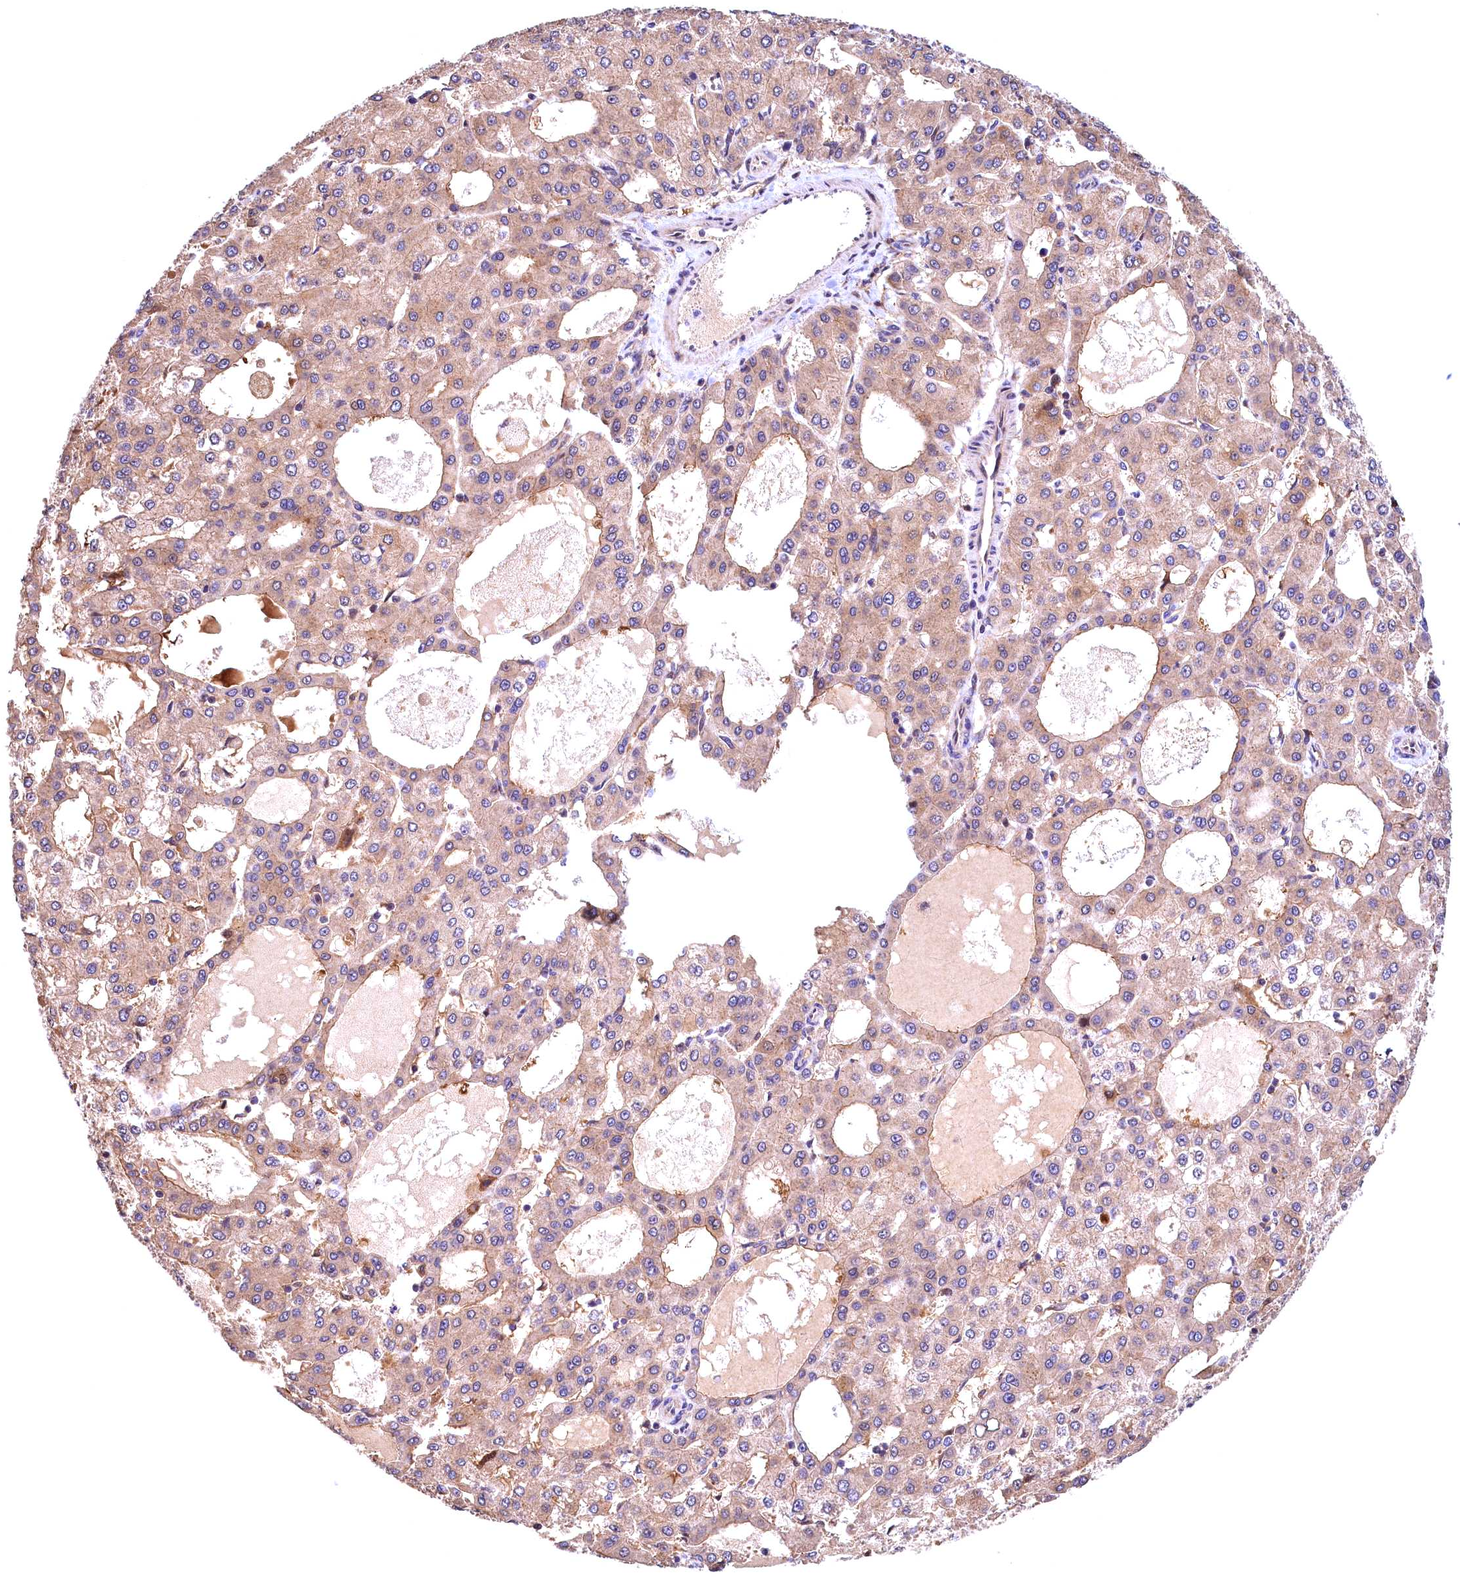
{"staining": {"intensity": "weak", "quantity": "25%-75%", "location": "cytoplasmic/membranous"}, "tissue": "liver cancer", "cell_type": "Tumor cells", "image_type": "cancer", "snomed": [{"axis": "morphology", "description": "Carcinoma, Hepatocellular, NOS"}, {"axis": "topography", "description": "Liver"}], "caption": "This is a micrograph of immunohistochemistry (IHC) staining of hepatocellular carcinoma (liver), which shows weak positivity in the cytoplasmic/membranous of tumor cells.", "gene": "NAIP", "patient": {"sex": "male", "age": 47}}